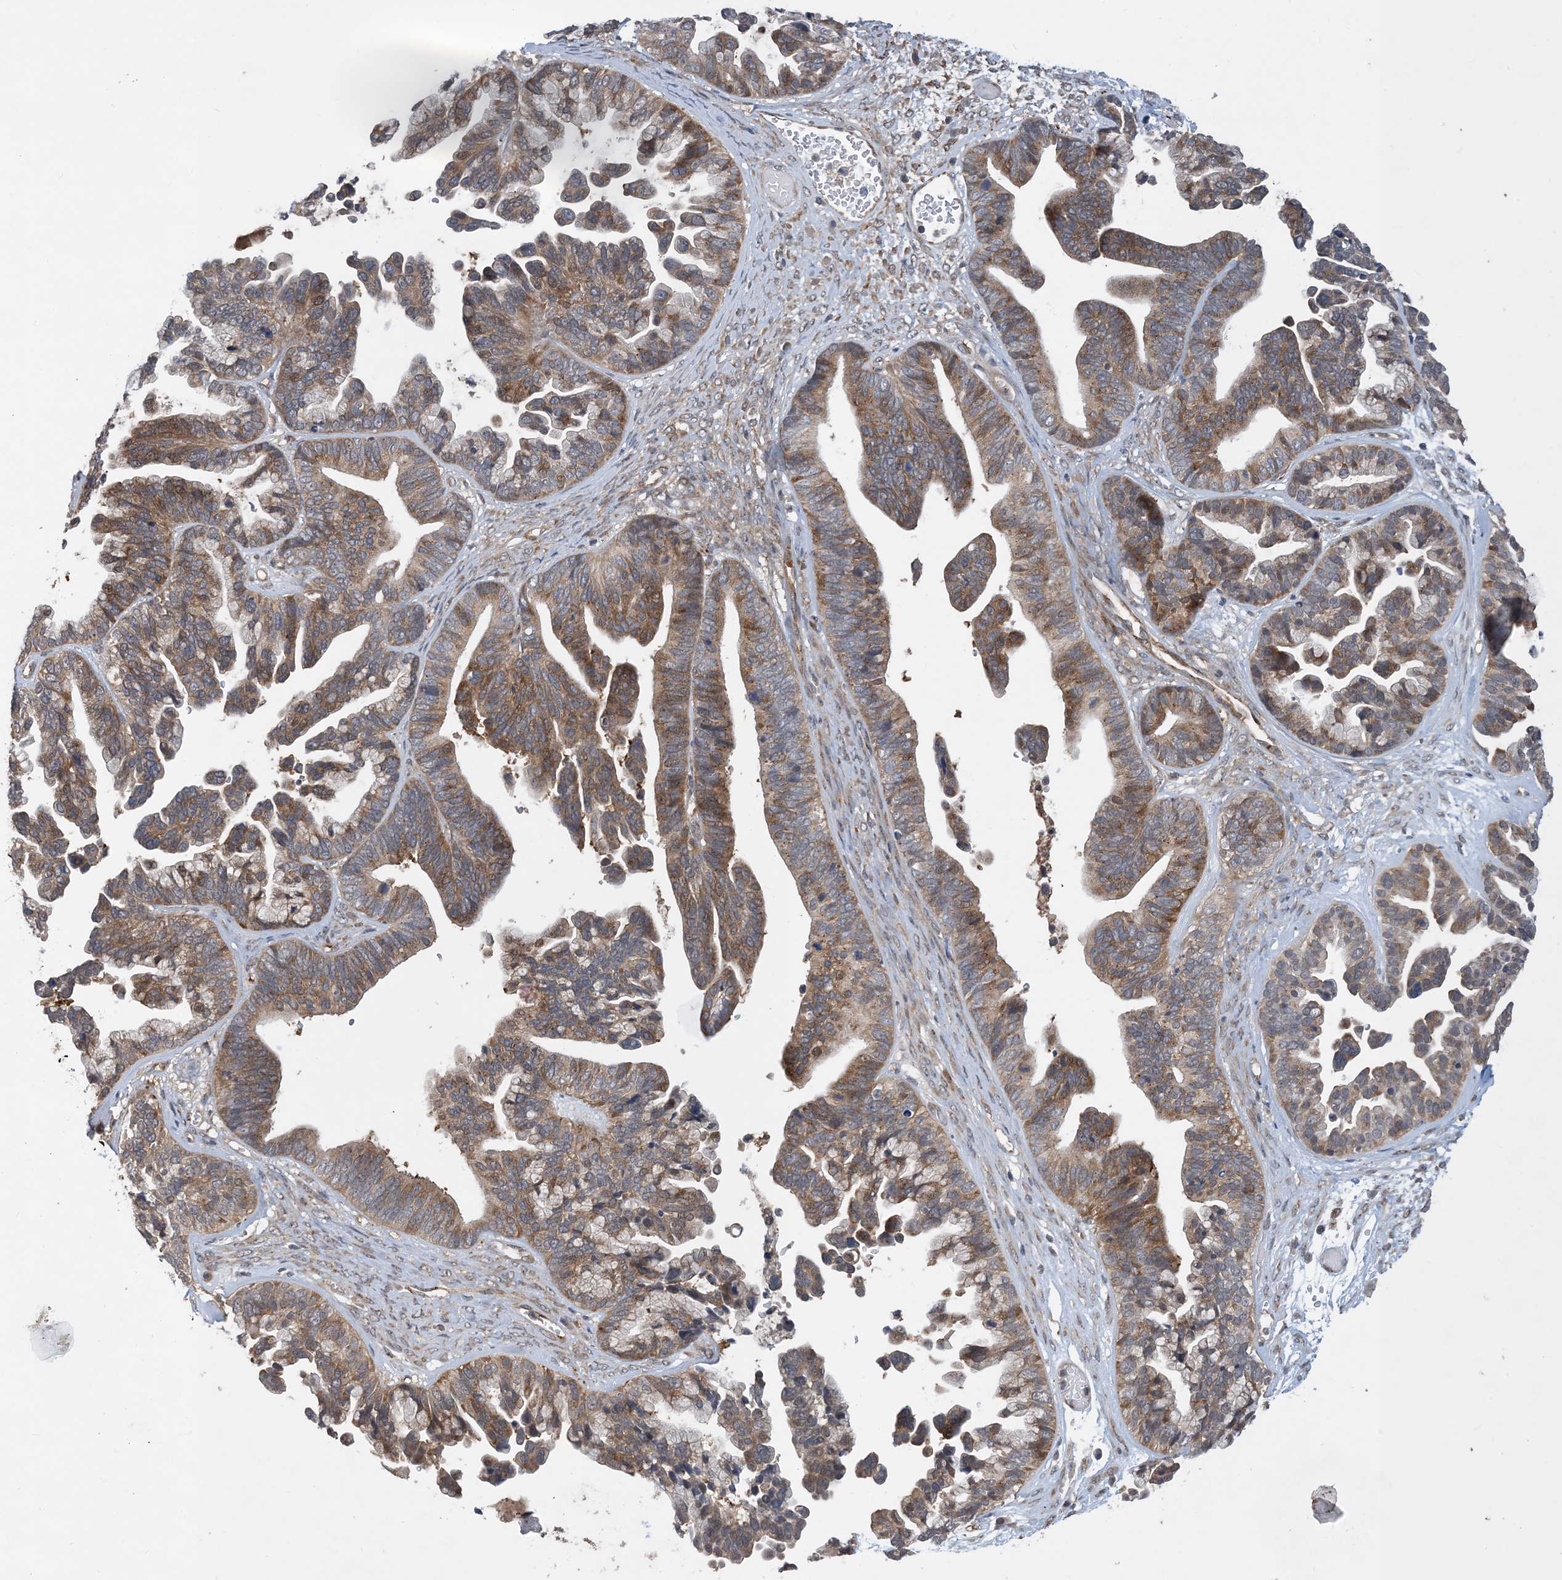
{"staining": {"intensity": "moderate", "quantity": ">75%", "location": "cytoplasmic/membranous"}, "tissue": "ovarian cancer", "cell_type": "Tumor cells", "image_type": "cancer", "snomed": [{"axis": "morphology", "description": "Cystadenocarcinoma, serous, NOS"}, {"axis": "topography", "description": "Ovary"}], "caption": "This photomicrograph reveals immunohistochemistry staining of ovarian cancer (serous cystadenocarcinoma), with medium moderate cytoplasmic/membranous positivity in about >75% of tumor cells.", "gene": "TINAG", "patient": {"sex": "female", "age": 56}}